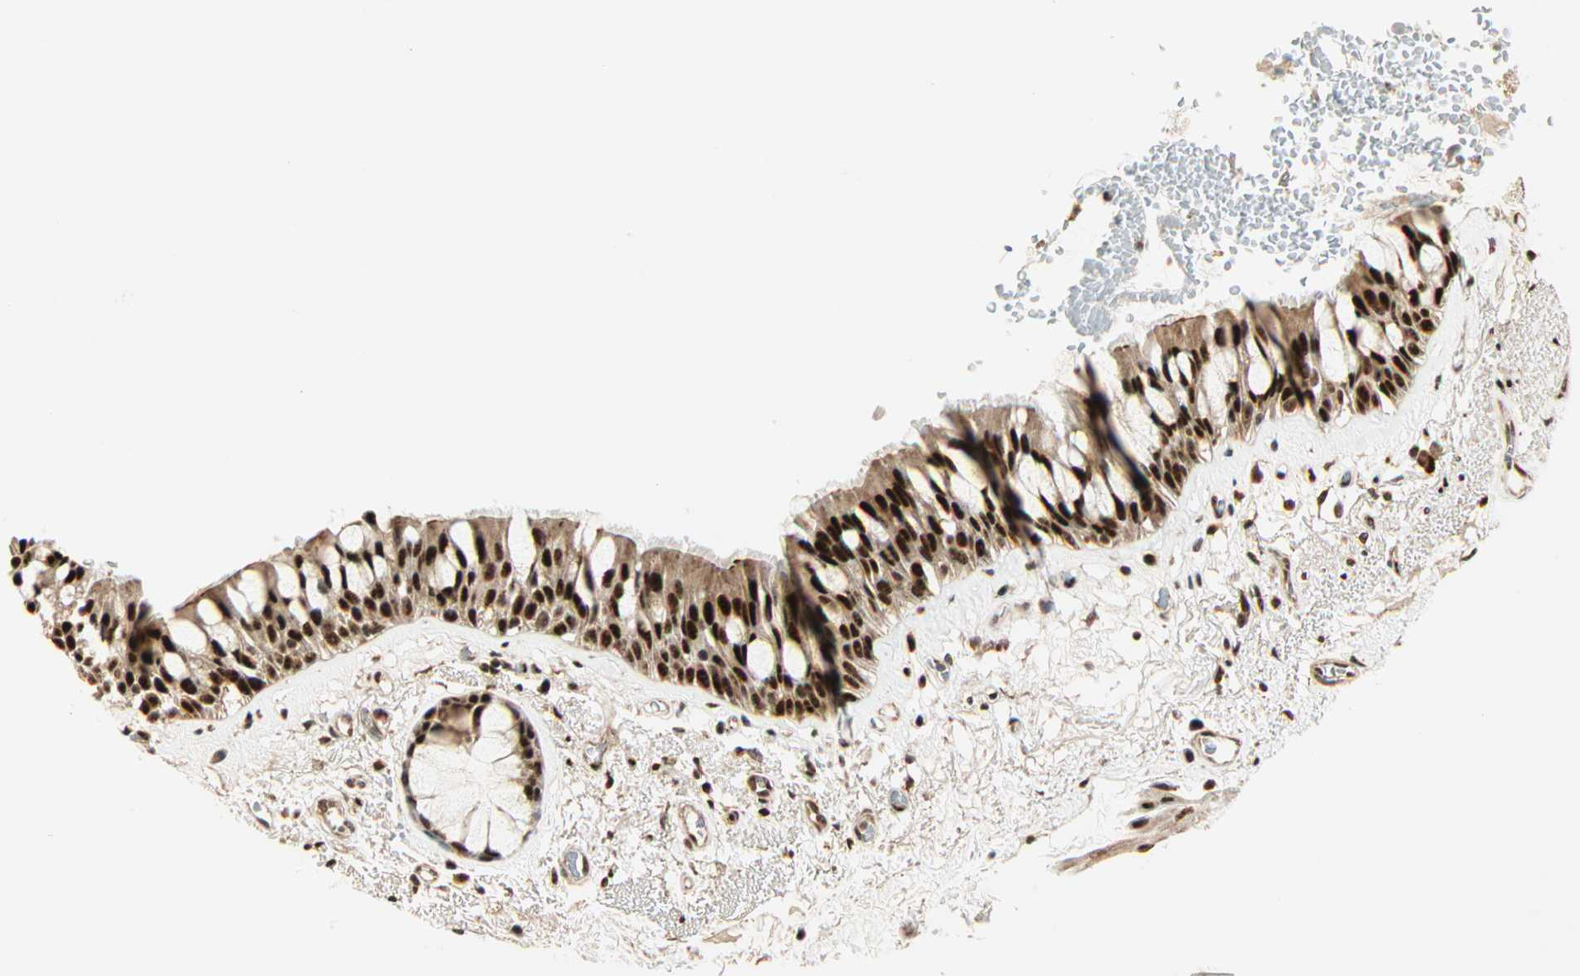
{"staining": {"intensity": "strong", "quantity": ">75%", "location": "nuclear"}, "tissue": "bronchus", "cell_type": "Respiratory epithelial cells", "image_type": "normal", "snomed": [{"axis": "morphology", "description": "Normal tissue, NOS"}, {"axis": "topography", "description": "Bronchus"}], "caption": "Human bronchus stained with a brown dye exhibits strong nuclear positive expression in about >75% of respiratory epithelial cells.", "gene": "PNPLA6", "patient": {"sex": "male", "age": 66}}